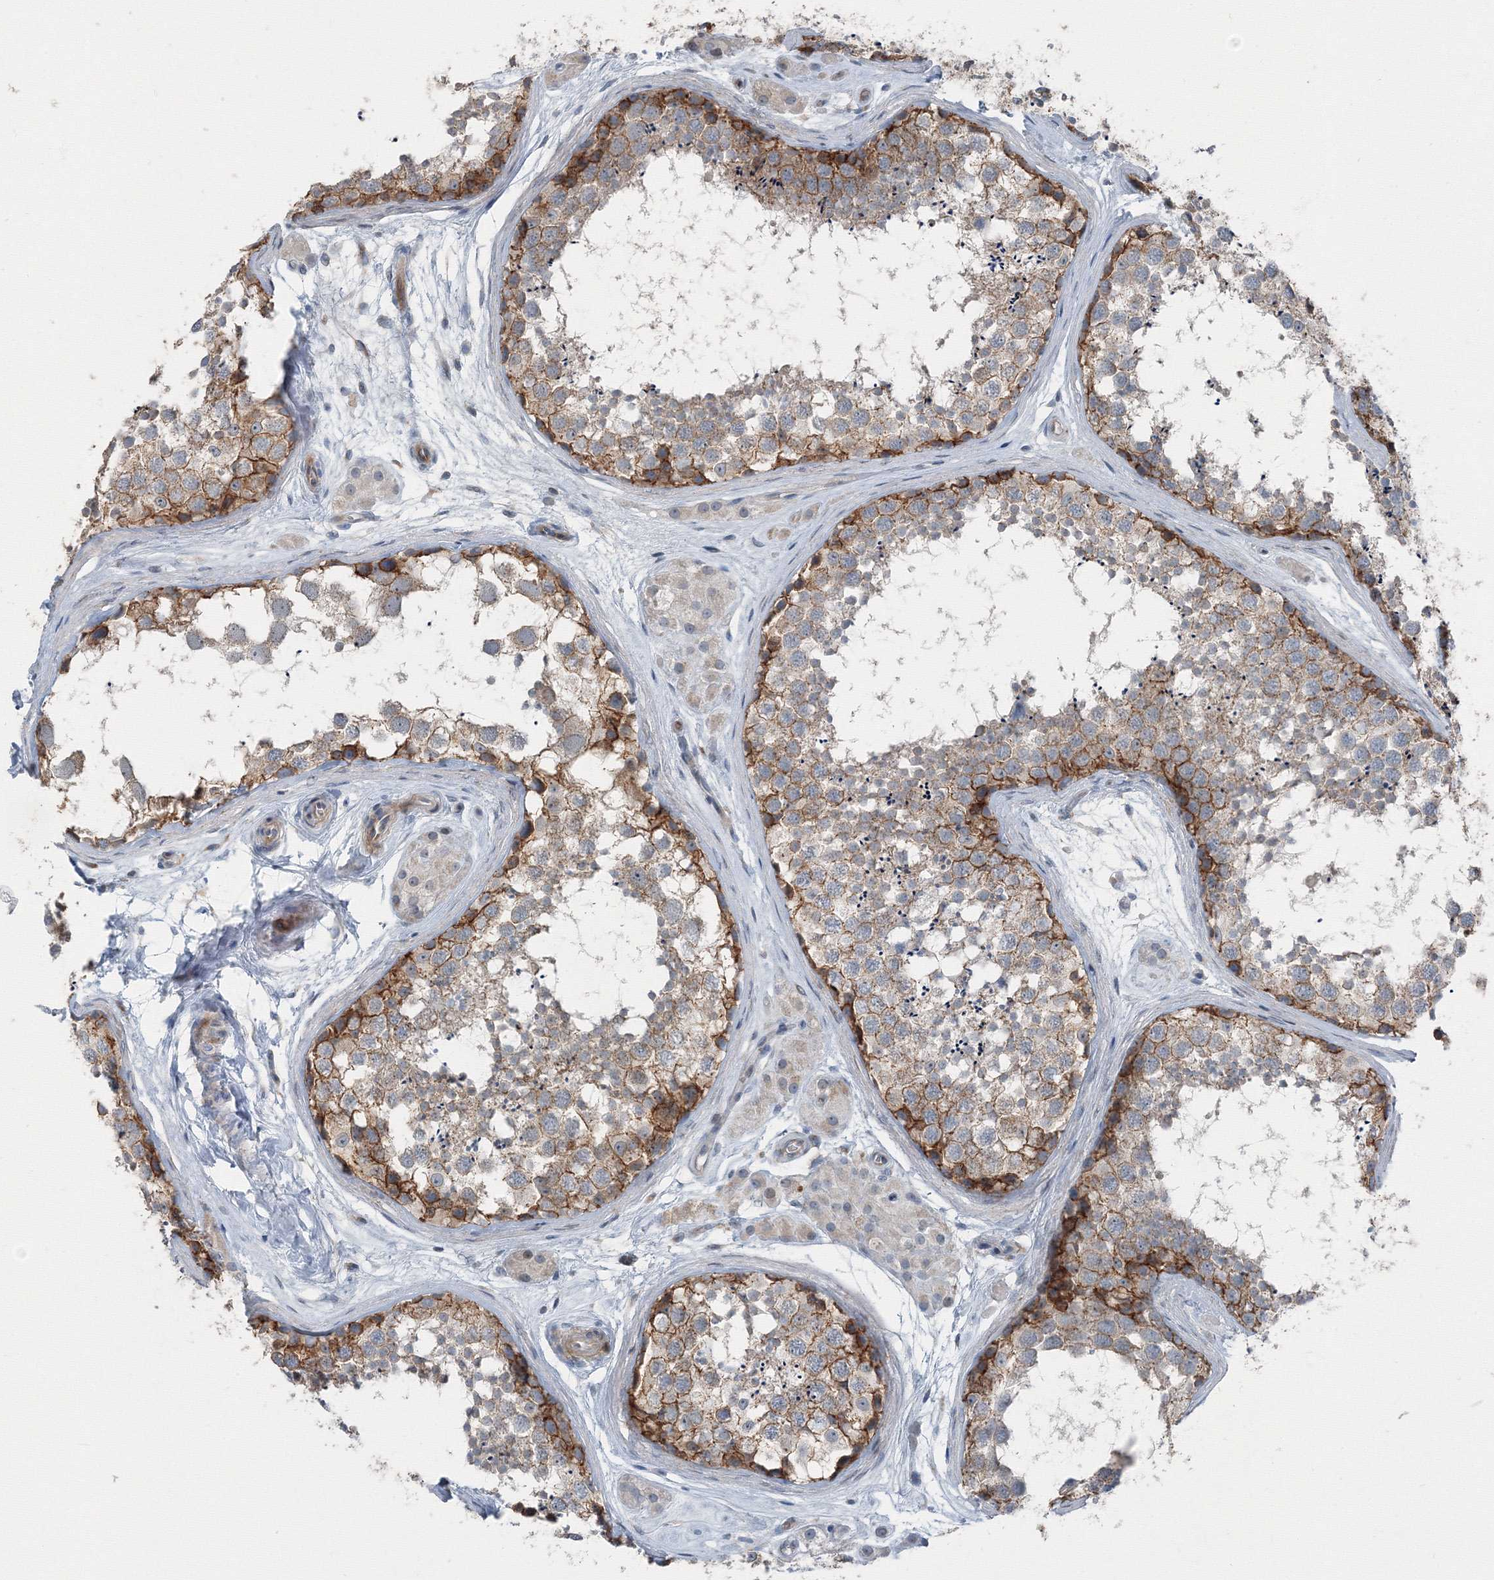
{"staining": {"intensity": "moderate", "quantity": "25%-75%", "location": "cytoplasmic/membranous"}, "tissue": "testis", "cell_type": "Cells in seminiferous ducts", "image_type": "normal", "snomed": [{"axis": "morphology", "description": "Normal tissue, NOS"}, {"axis": "topography", "description": "Testis"}], "caption": "Moderate cytoplasmic/membranous protein positivity is seen in about 25%-75% of cells in seminiferous ducts in testis. Using DAB (3,3'-diaminobenzidine) (brown) and hematoxylin (blue) stains, captured at high magnification using brightfield microscopy.", "gene": "AASDH", "patient": {"sex": "male", "age": 56}}